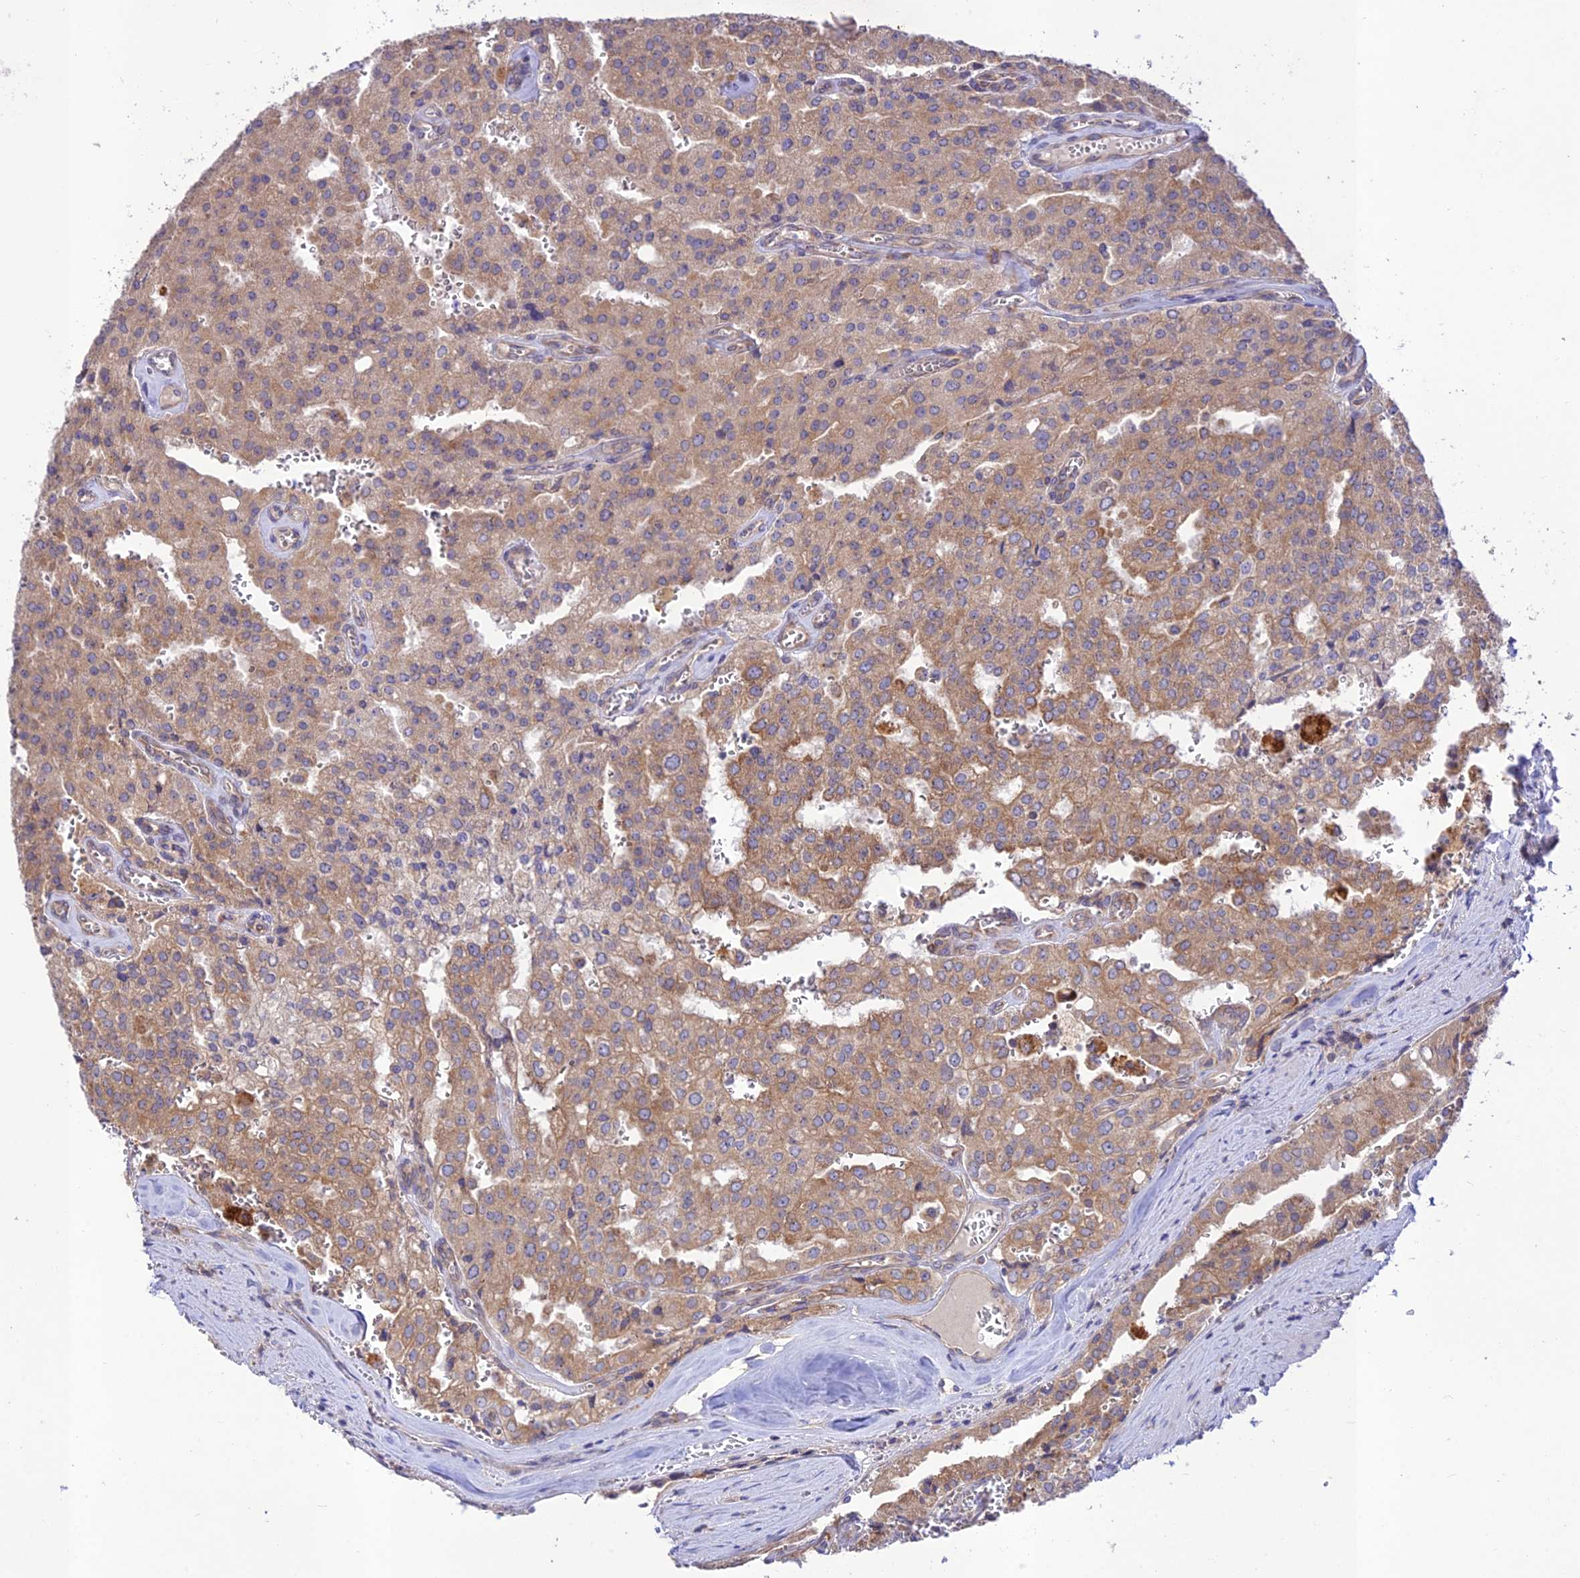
{"staining": {"intensity": "moderate", "quantity": ">75%", "location": "cytoplasmic/membranous"}, "tissue": "prostate cancer", "cell_type": "Tumor cells", "image_type": "cancer", "snomed": [{"axis": "morphology", "description": "Adenocarcinoma, High grade"}, {"axis": "topography", "description": "Prostate"}], "caption": "Immunohistochemical staining of human prostate adenocarcinoma (high-grade) demonstrates medium levels of moderate cytoplasmic/membranous protein positivity in approximately >75% of tumor cells. (brown staining indicates protein expression, while blue staining denotes nuclei).", "gene": "TMEM259", "patient": {"sex": "male", "age": 68}}